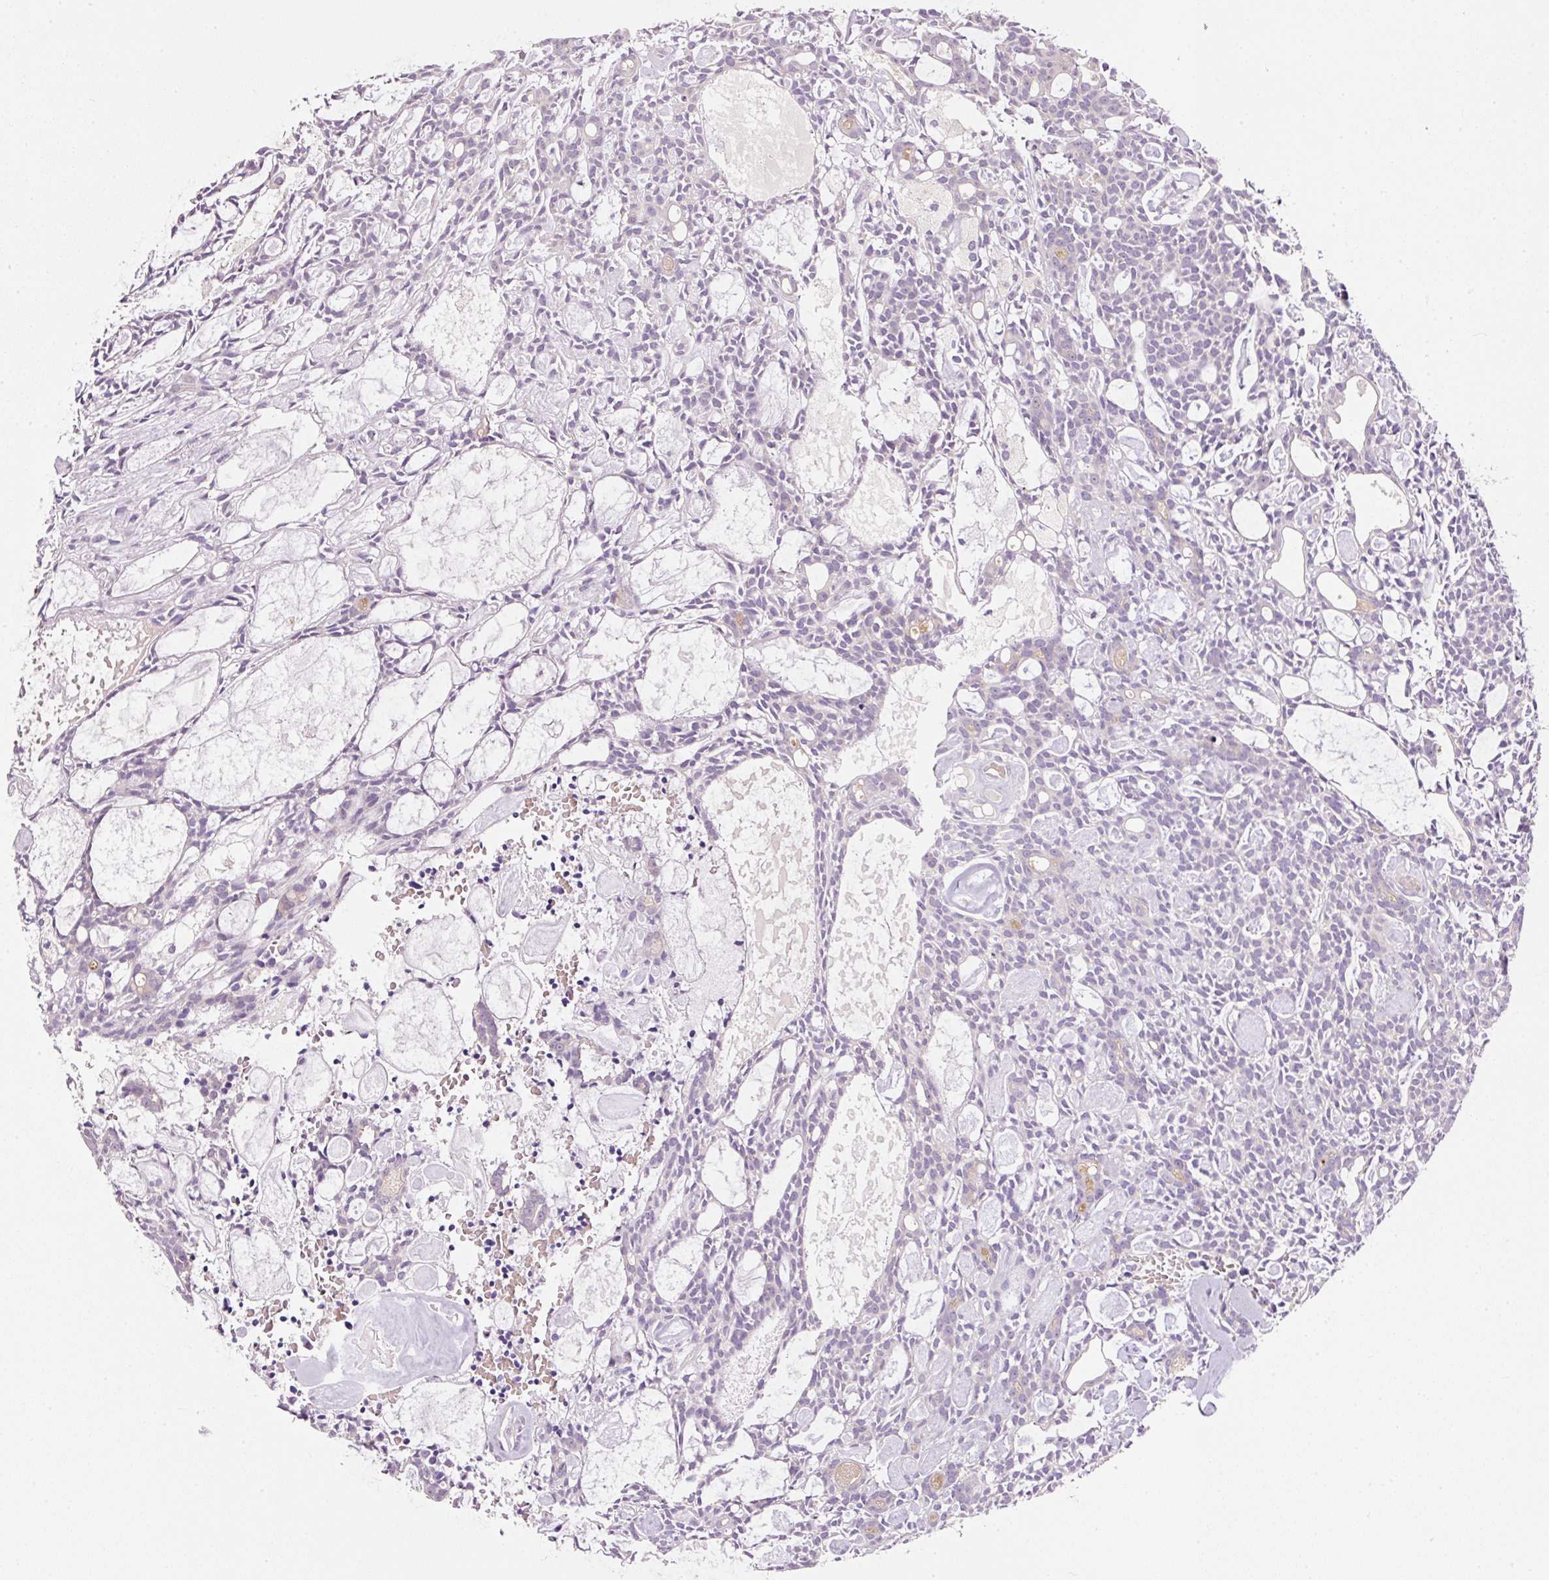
{"staining": {"intensity": "negative", "quantity": "none", "location": "none"}, "tissue": "head and neck cancer", "cell_type": "Tumor cells", "image_type": "cancer", "snomed": [{"axis": "morphology", "description": "Adenocarcinoma, NOS"}, {"axis": "topography", "description": "Salivary gland"}, {"axis": "topography", "description": "Head-Neck"}], "caption": "DAB (3,3'-diaminobenzidine) immunohistochemical staining of adenocarcinoma (head and neck) reveals no significant positivity in tumor cells. (Brightfield microscopy of DAB immunohistochemistry (IHC) at high magnification).", "gene": "TENT5C", "patient": {"sex": "male", "age": 55}}